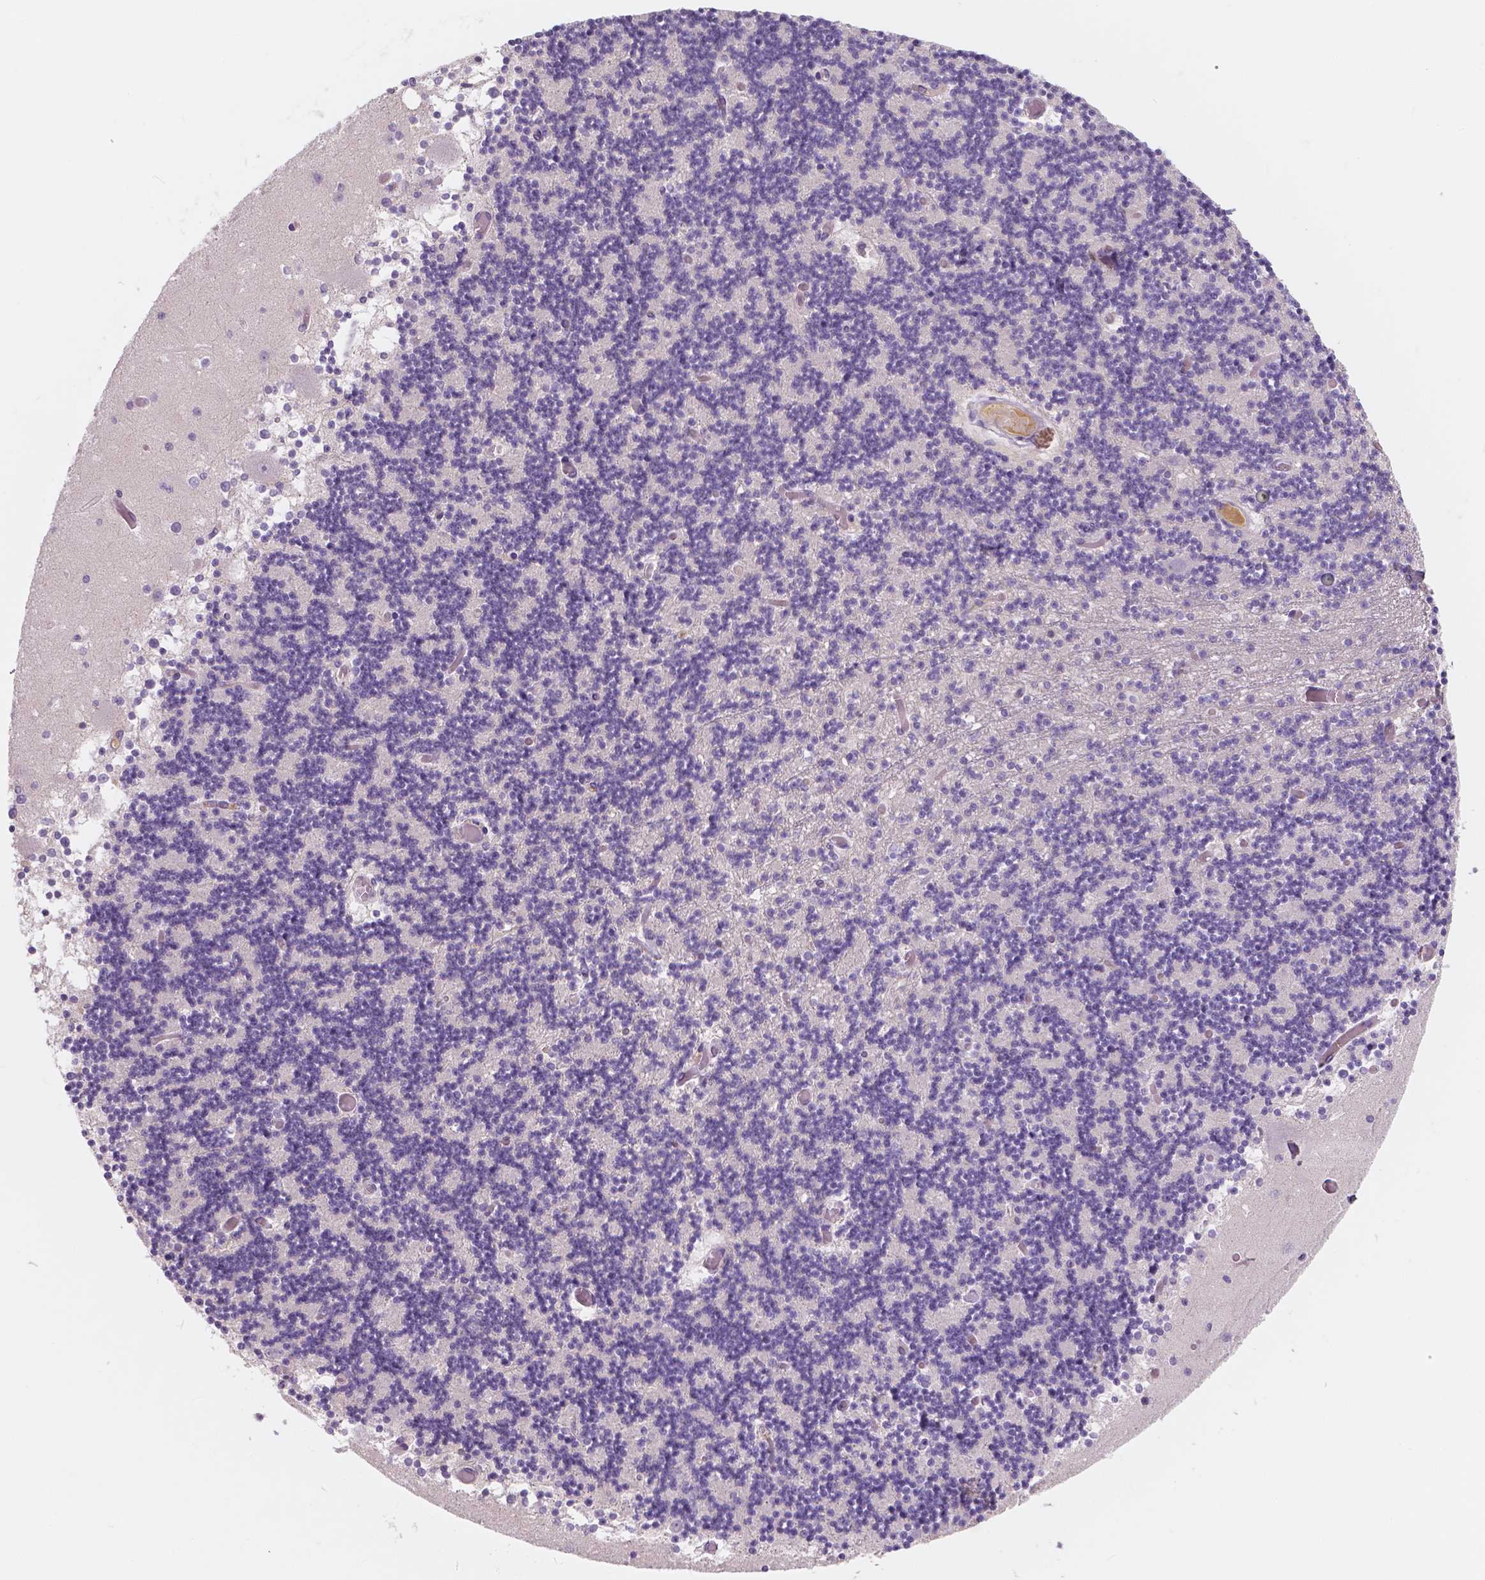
{"staining": {"intensity": "negative", "quantity": "none", "location": "none"}, "tissue": "cerebellum", "cell_type": "Cells in granular layer", "image_type": "normal", "snomed": [{"axis": "morphology", "description": "Normal tissue, NOS"}, {"axis": "topography", "description": "Cerebellum"}], "caption": "An immunohistochemistry (IHC) micrograph of benign cerebellum is shown. There is no staining in cells in granular layer of cerebellum.", "gene": "APOA4", "patient": {"sex": "female", "age": 28}}